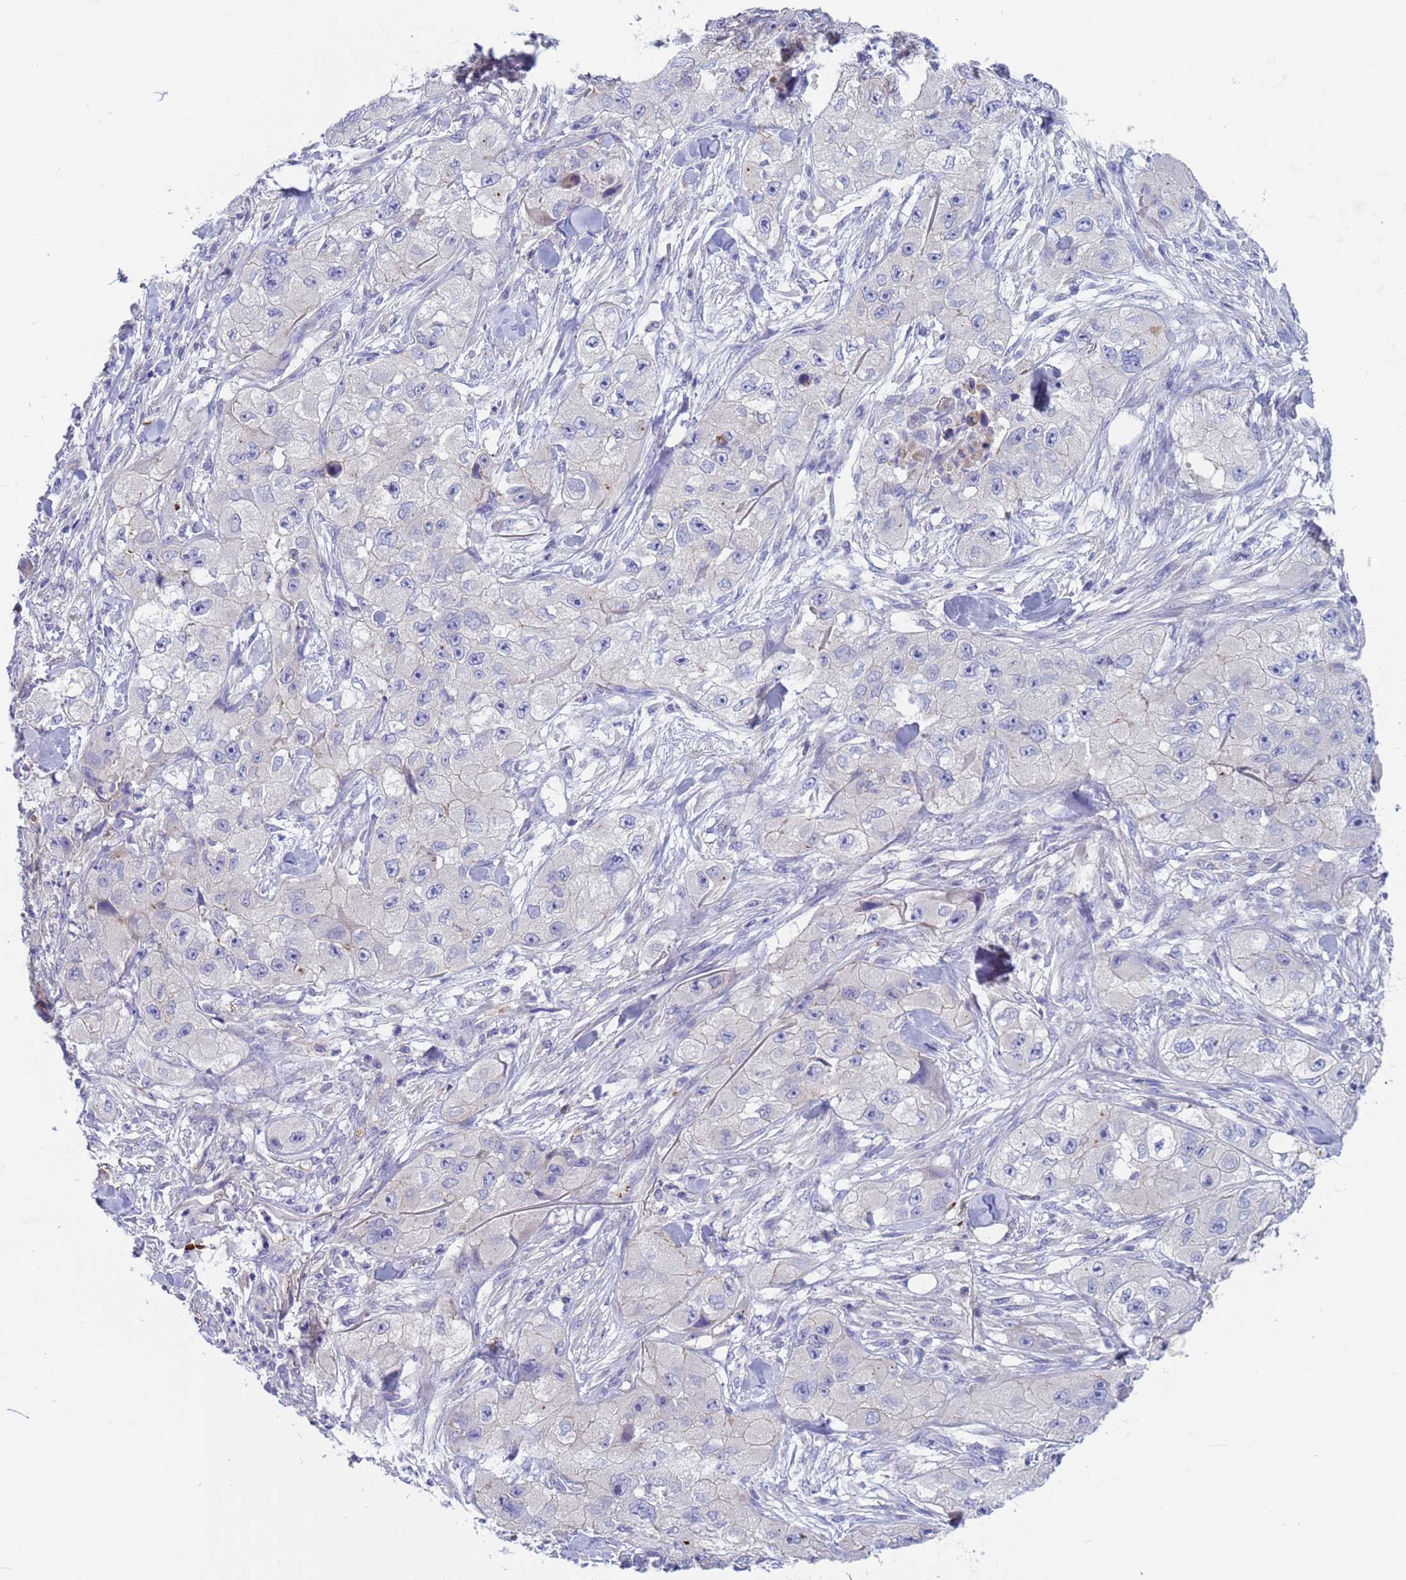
{"staining": {"intensity": "negative", "quantity": "none", "location": "none"}, "tissue": "skin cancer", "cell_type": "Tumor cells", "image_type": "cancer", "snomed": [{"axis": "morphology", "description": "Squamous cell carcinoma, NOS"}, {"axis": "topography", "description": "Skin"}, {"axis": "topography", "description": "Subcutis"}], "caption": "Squamous cell carcinoma (skin) was stained to show a protein in brown. There is no significant expression in tumor cells.", "gene": "C4orf46", "patient": {"sex": "male", "age": 73}}